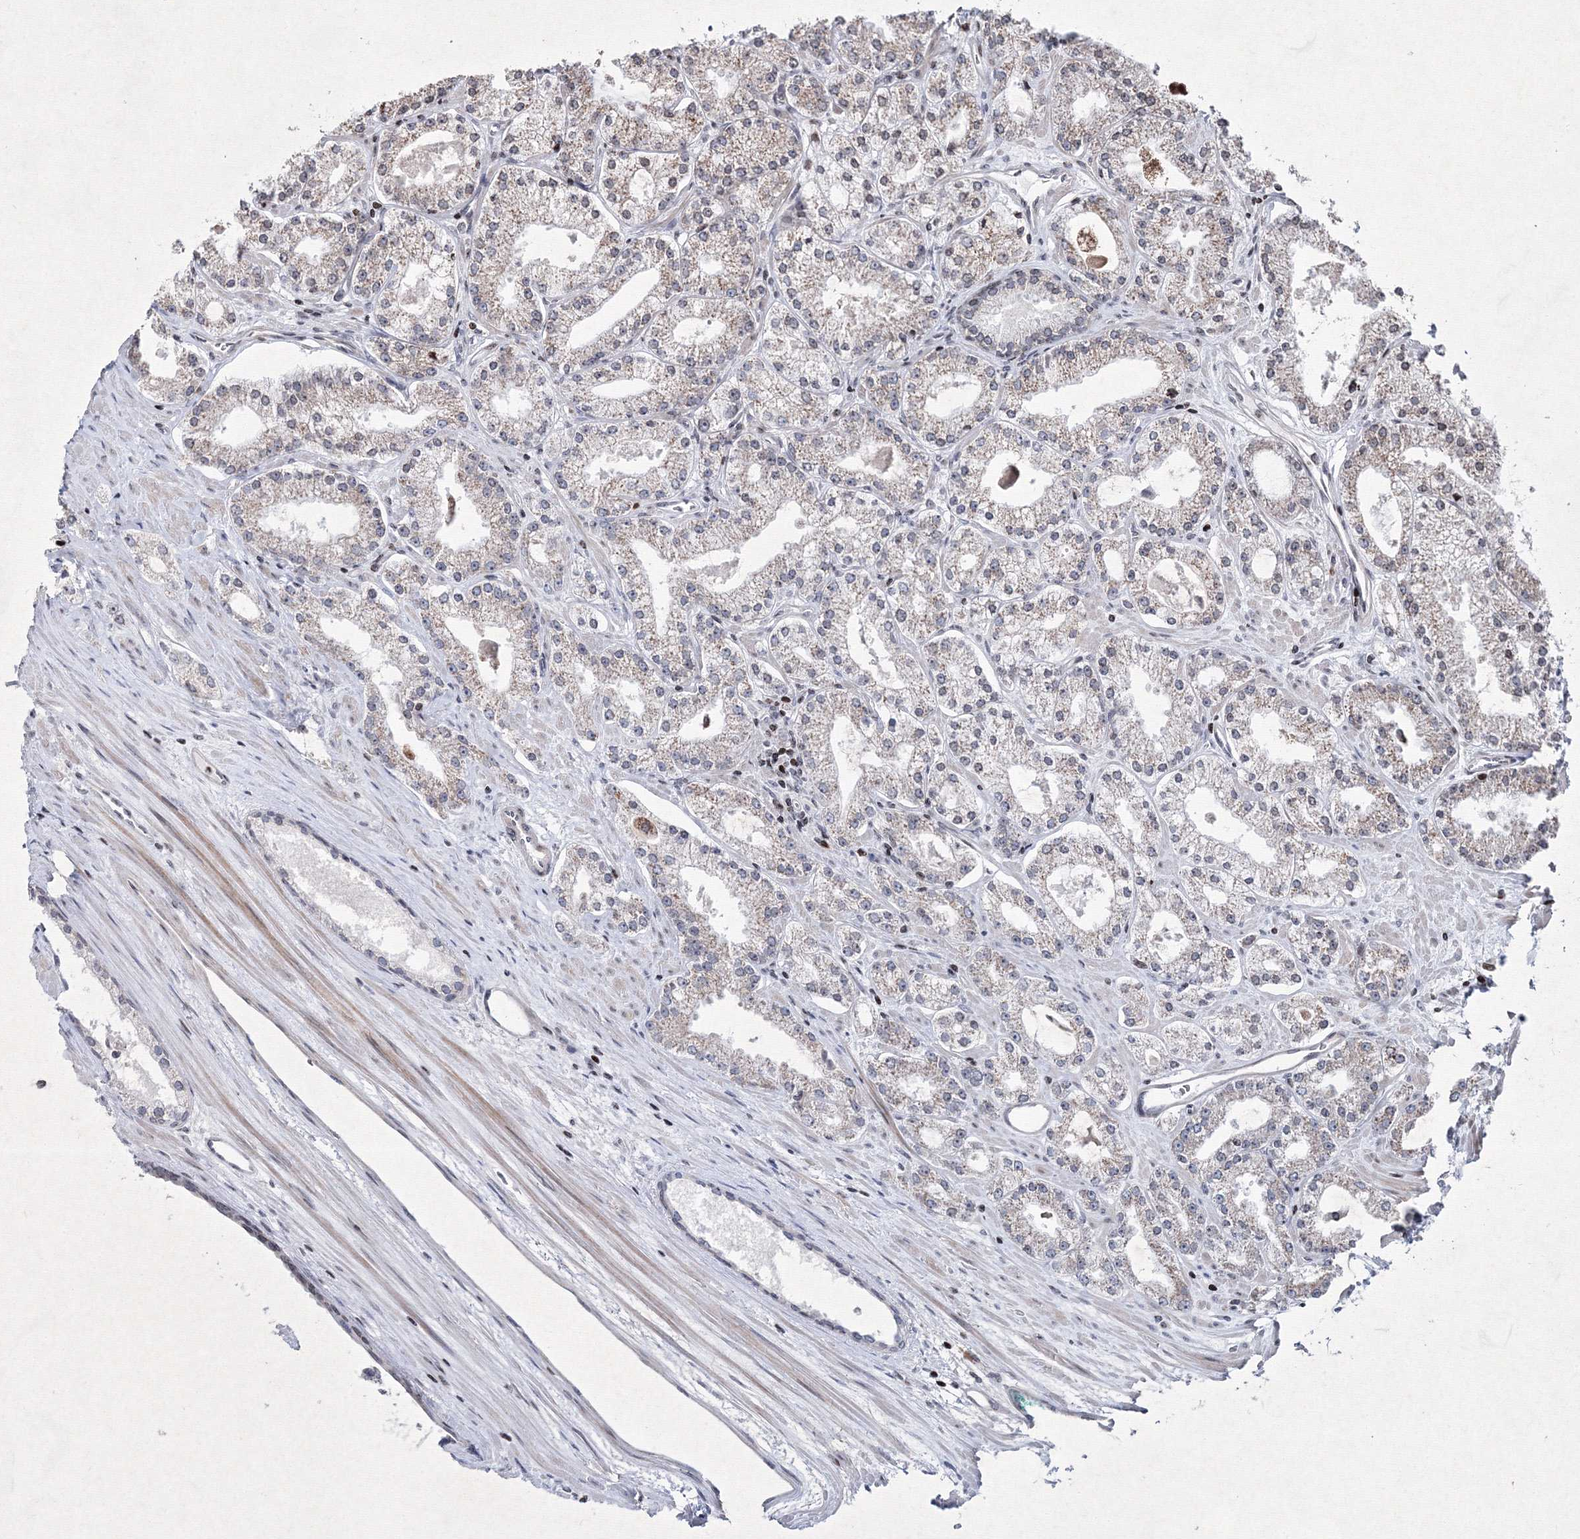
{"staining": {"intensity": "negative", "quantity": "none", "location": "none"}, "tissue": "prostate cancer", "cell_type": "Tumor cells", "image_type": "cancer", "snomed": [{"axis": "morphology", "description": "Adenocarcinoma, Low grade"}, {"axis": "topography", "description": "Prostate"}], "caption": "An immunohistochemistry (IHC) photomicrograph of prostate adenocarcinoma (low-grade) is shown. There is no staining in tumor cells of prostate adenocarcinoma (low-grade).", "gene": "SMIM29", "patient": {"sex": "male", "age": 69}}